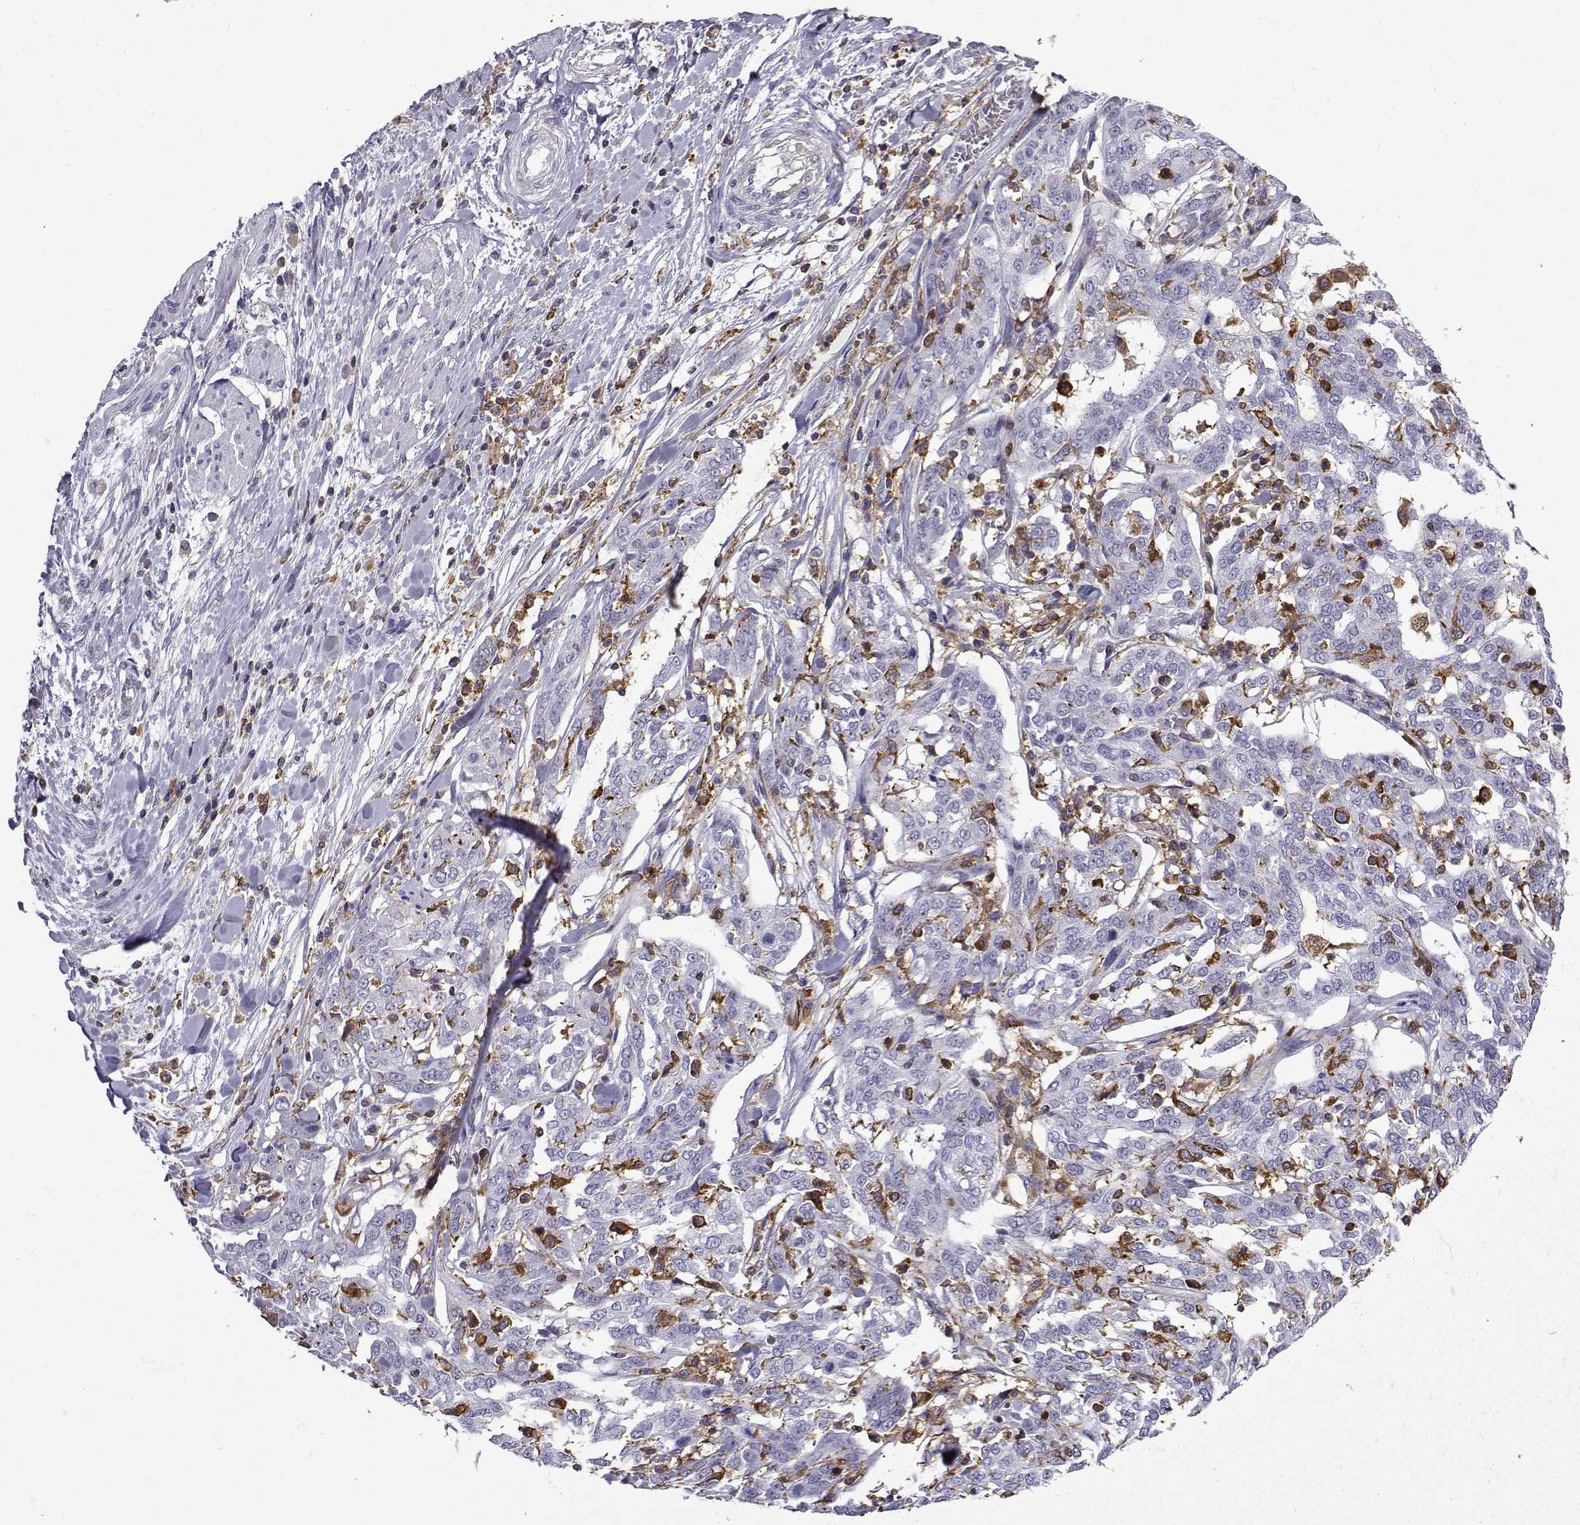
{"staining": {"intensity": "negative", "quantity": "none", "location": "none"}, "tissue": "ovarian cancer", "cell_type": "Tumor cells", "image_type": "cancer", "snomed": [{"axis": "morphology", "description": "Cystadenocarcinoma, serous, NOS"}, {"axis": "topography", "description": "Ovary"}], "caption": "Tumor cells are negative for brown protein staining in serous cystadenocarcinoma (ovarian). Brightfield microscopy of IHC stained with DAB (3,3'-diaminobenzidine) (brown) and hematoxylin (blue), captured at high magnification.", "gene": "DOCK10", "patient": {"sex": "female", "age": 67}}